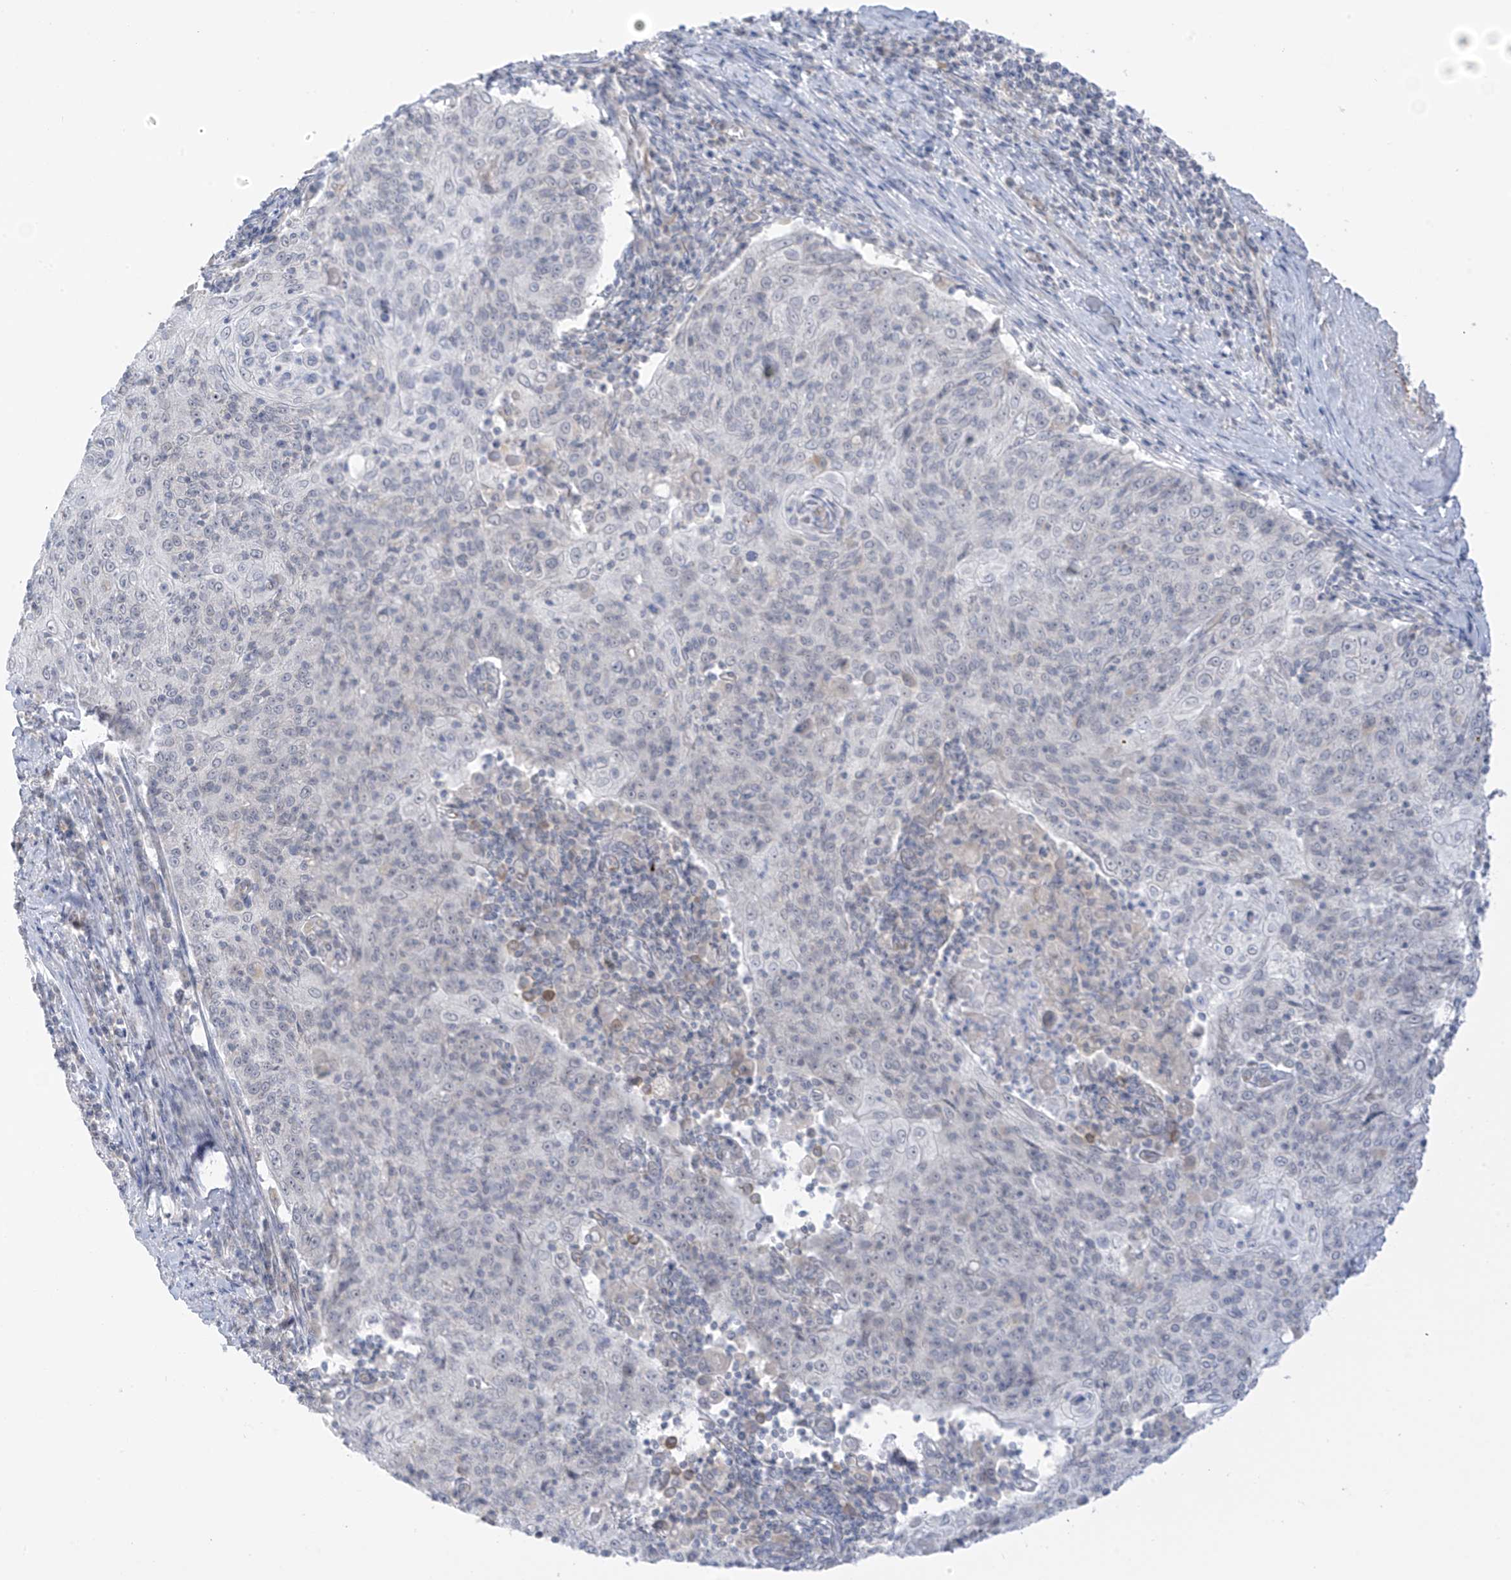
{"staining": {"intensity": "negative", "quantity": "none", "location": "none"}, "tissue": "cervical cancer", "cell_type": "Tumor cells", "image_type": "cancer", "snomed": [{"axis": "morphology", "description": "Squamous cell carcinoma, NOS"}, {"axis": "topography", "description": "Cervix"}], "caption": "Immunohistochemical staining of human squamous cell carcinoma (cervical) displays no significant staining in tumor cells.", "gene": "HS6ST2", "patient": {"sex": "female", "age": 48}}